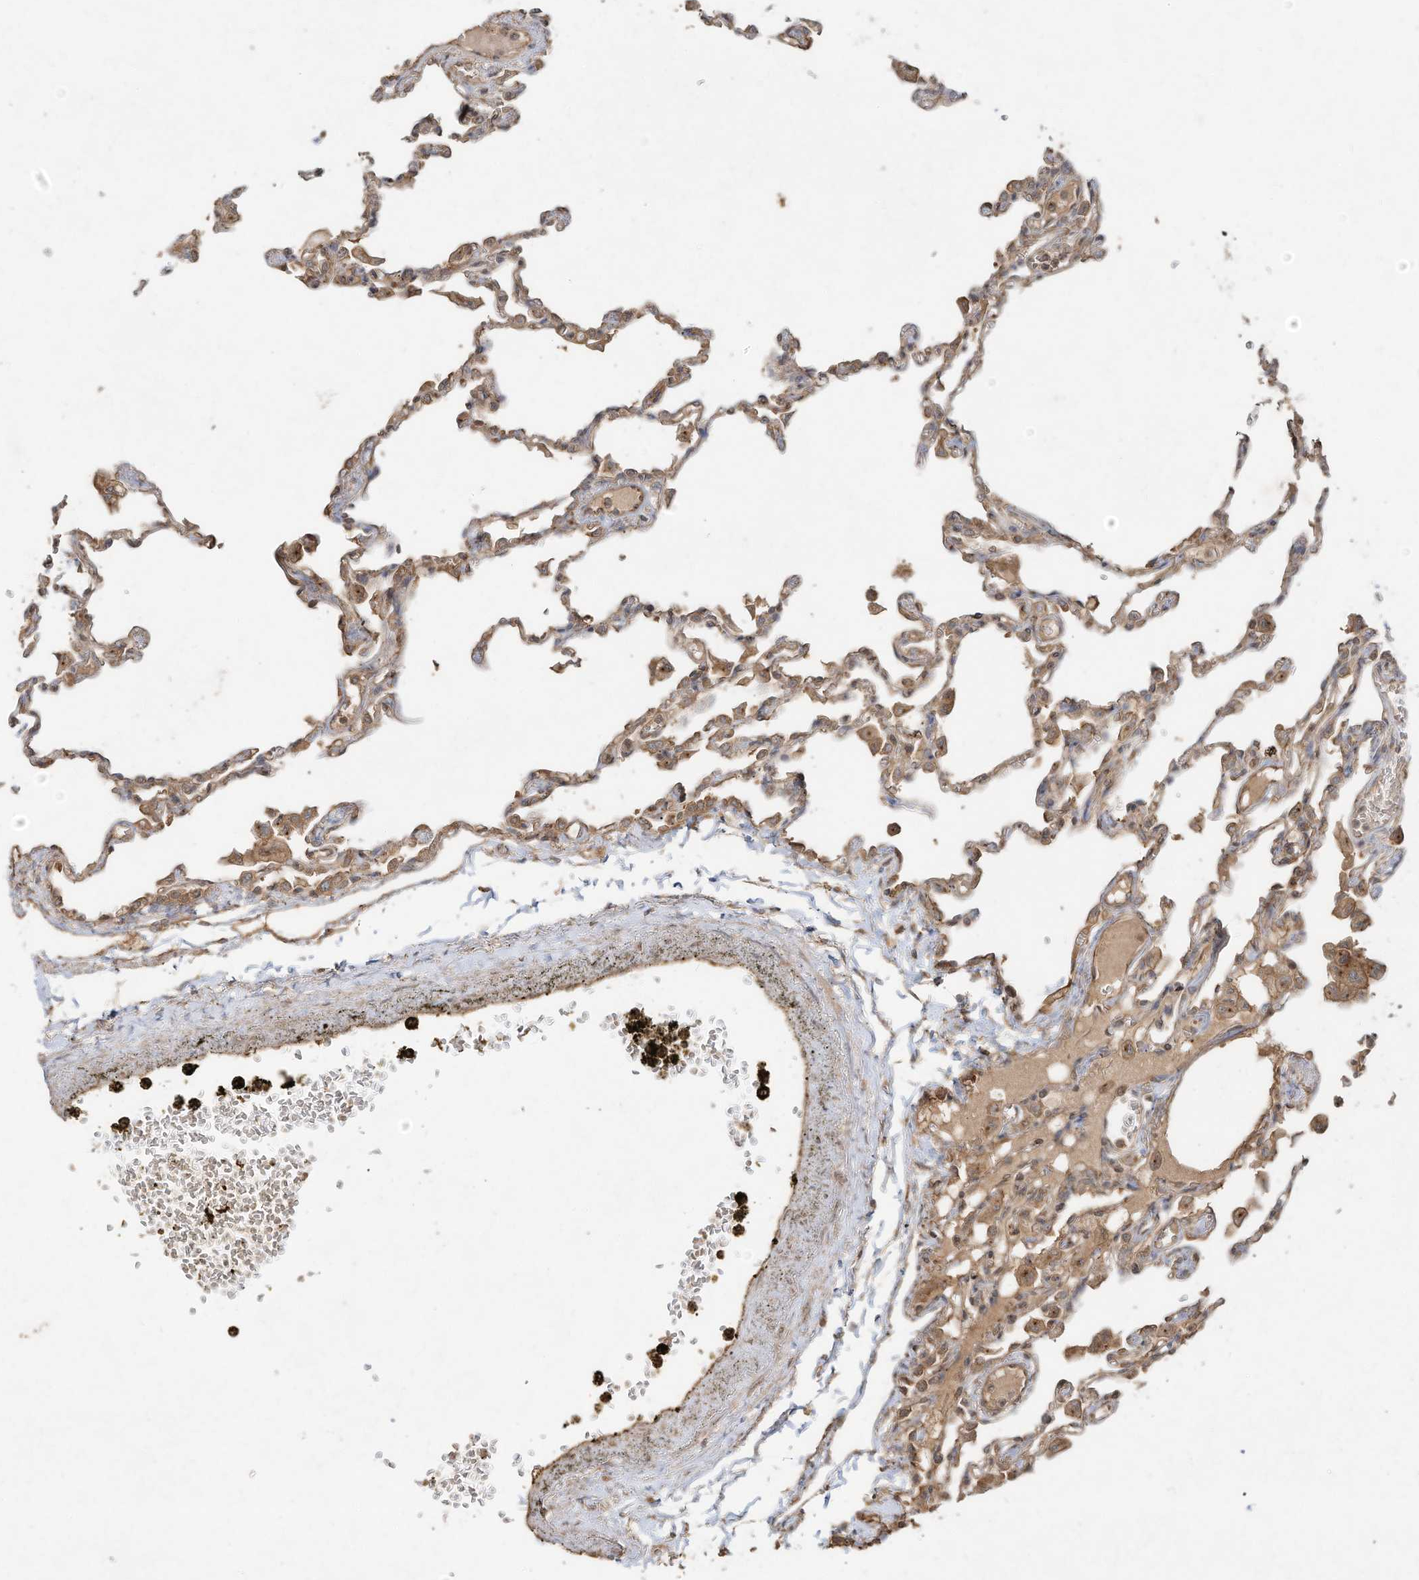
{"staining": {"intensity": "moderate", "quantity": ">75%", "location": "cytoplasmic/membranous"}, "tissue": "lung", "cell_type": "Alveolar cells", "image_type": "normal", "snomed": [{"axis": "morphology", "description": "Normal tissue, NOS"}, {"axis": "topography", "description": "Bronchus"}, {"axis": "topography", "description": "Lung"}], "caption": "This image shows IHC staining of benign human lung, with medium moderate cytoplasmic/membranous expression in about >75% of alveolar cells.", "gene": "DYNC1I2", "patient": {"sex": "female", "age": 49}}